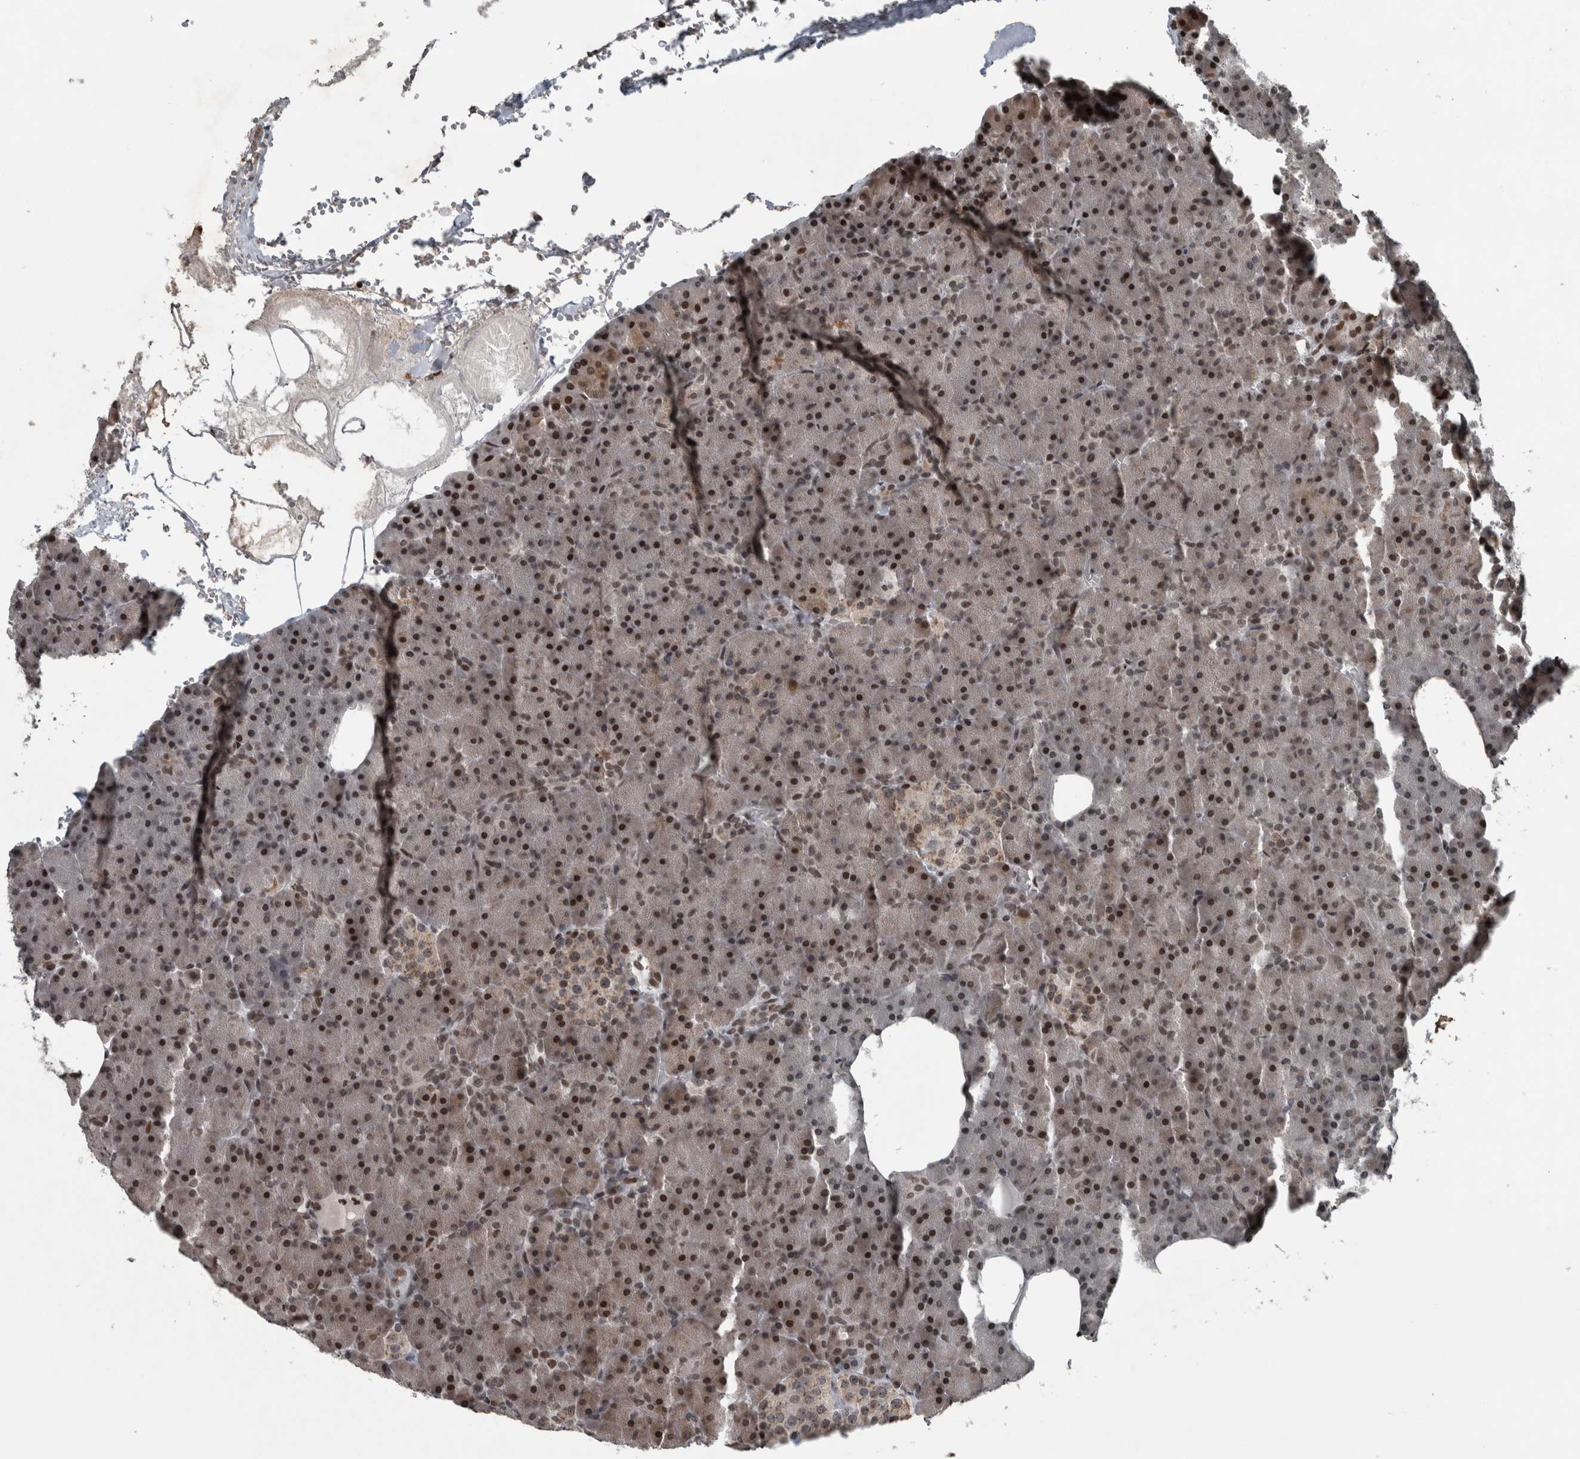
{"staining": {"intensity": "strong", "quantity": ">75%", "location": "cytoplasmic/membranous,nuclear"}, "tissue": "pancreas", "cell_type": "Exocrine glandular cells", "image_type": "normal", "snomed": [{"axis": "morphology", "description": "Normal tissue, NOS"}, {"axis": "morphology", "description": "Carcinoid, malignant, NOS"}, {"axis": "topography", "description": "Pancreas"}], "caption": "Exocrine glandular cells reveal strong cytoplasmic/membranous,nuclear expression in approximately >75% of cells in unremarkable pancreas.", "gene": "UNC50", "patient": {"sex": "female", "age": 35}}